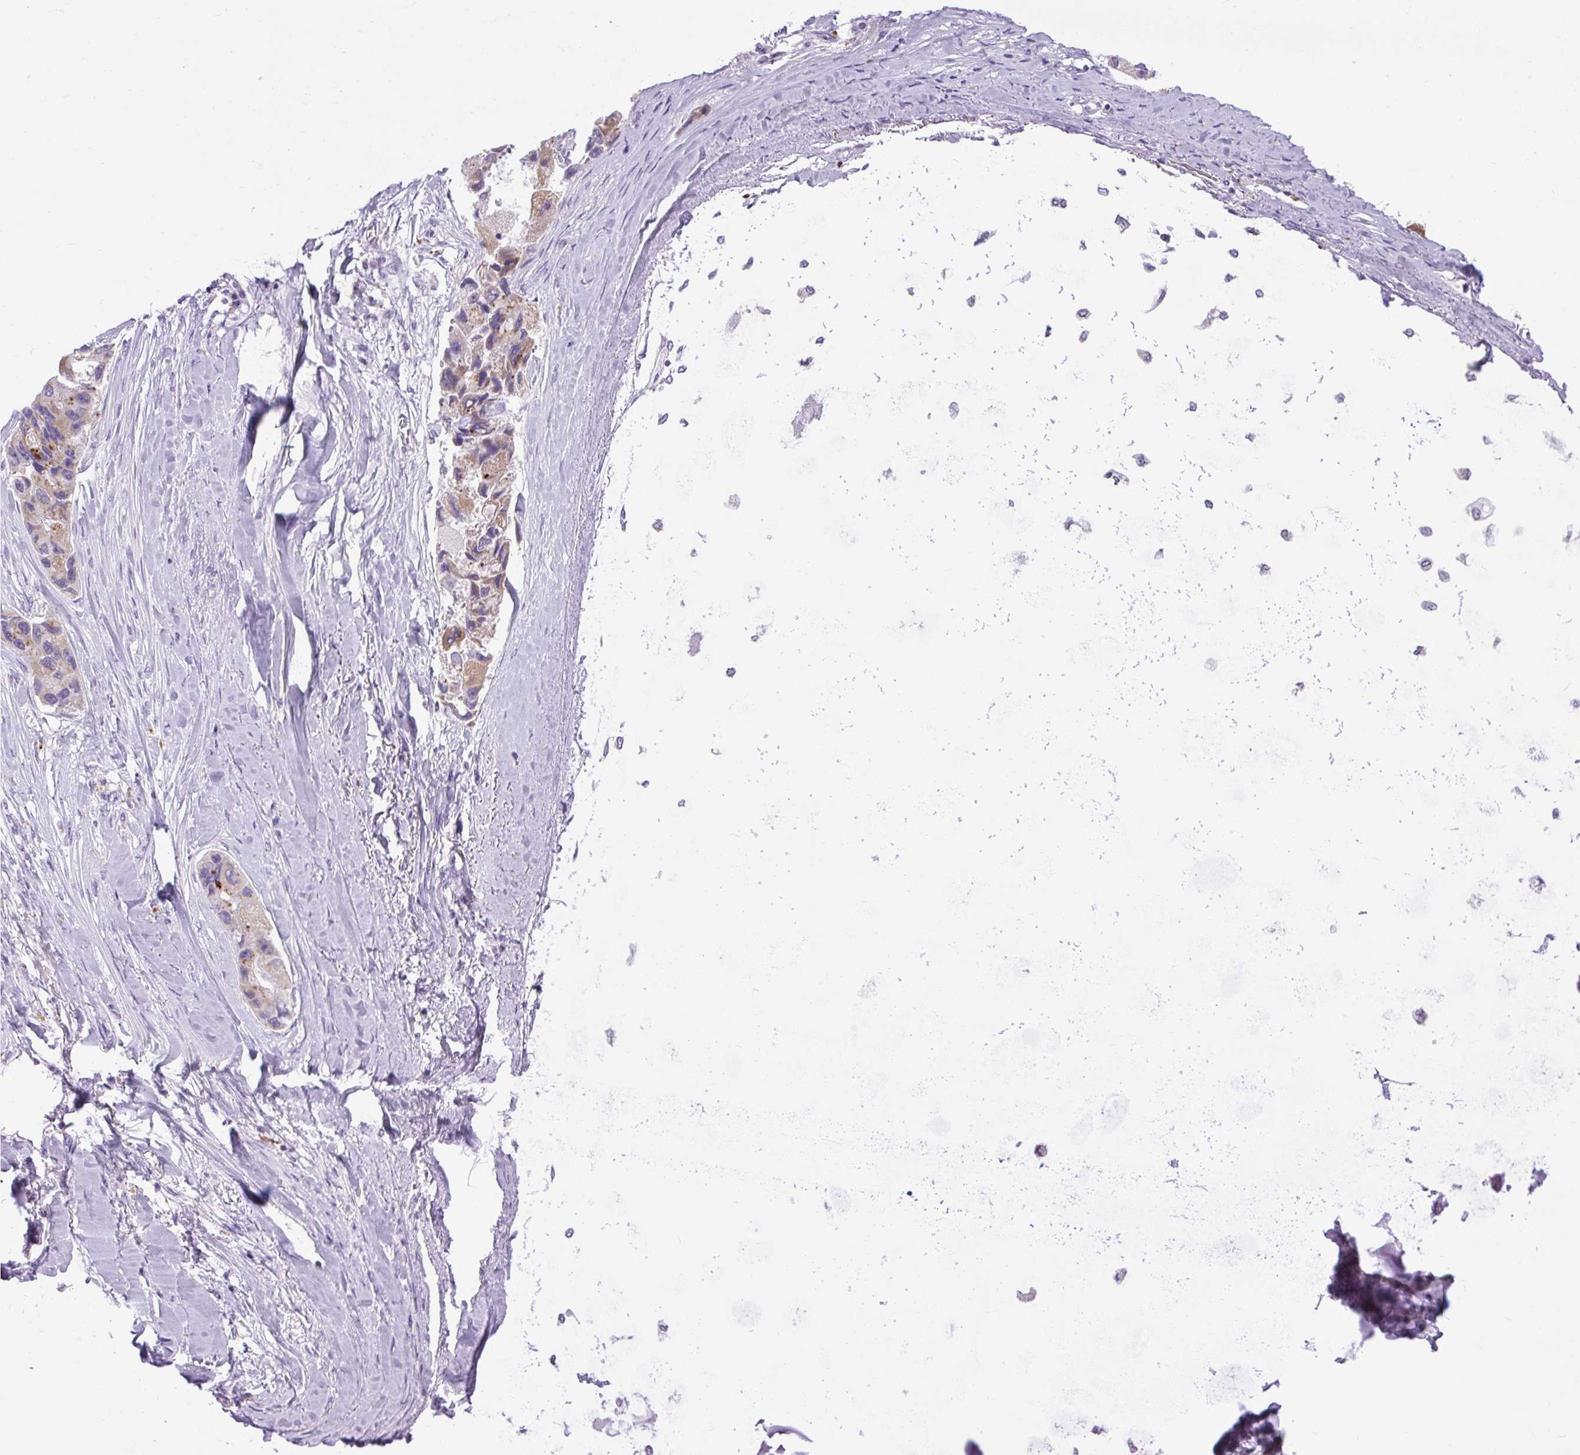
{"staining": {"intensity": "moderate", "quantity": "<25%", "location": "cytoplasmic/membranous"}, "tissue": "lung cancer", "cell_type": "Tumor cells", "image_type": "cancer", "snomed": [{"axis": "morphology", "description": "Adenocarcinoma, NOS"}, {"axis": "topography", "description": "Lung"}], "caption": "IHC of lung adenocarcinoma demonstrates low levels of moderate cytoplasmic/membranous staining in approximately <25% of tumor cells.", "gene": "RNASE10", "patient": {"sex": "female", "age": 54}}